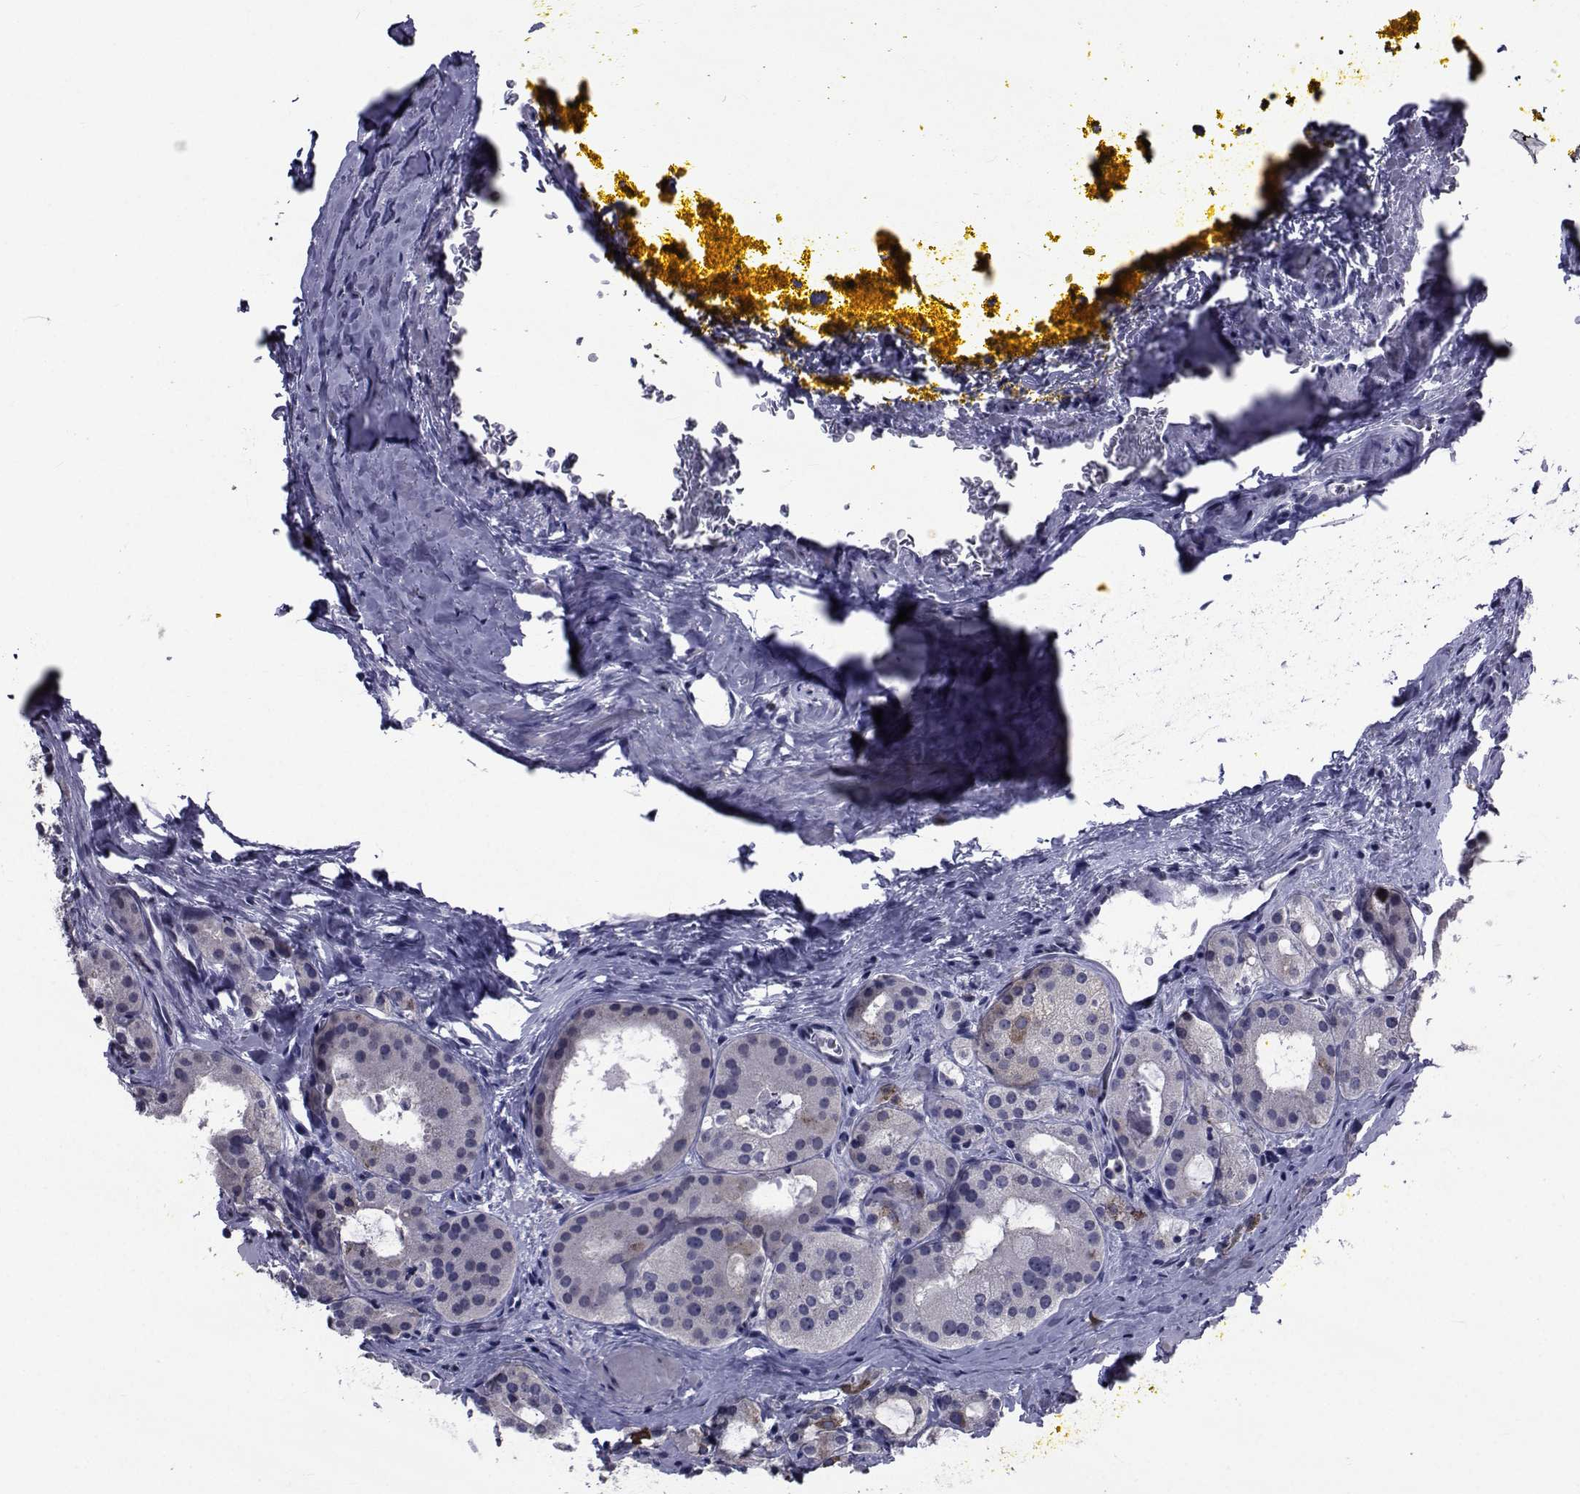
{"staining": {"intensity": "negative", "quantity": "none", "location": "none"}, "tissue": "prostate cancer", "cell_type": "Tumor cells", "image_type": "cancer", "snomed": [{"axis": "morphology", "description": "Adenocarcinoma, NOS"}, {"axis": "morphology", "description": "Adenocarcinoma, High grade"}, {"axis": "topography", "description": "Prostate"}], "caption": "Human prostate cancer (adenocarcinoma) stained for a protein using IHC displays no expression in tumor cells.", "gene": "SEMA5B", "patient": {"sex": "male", "age": 62}}